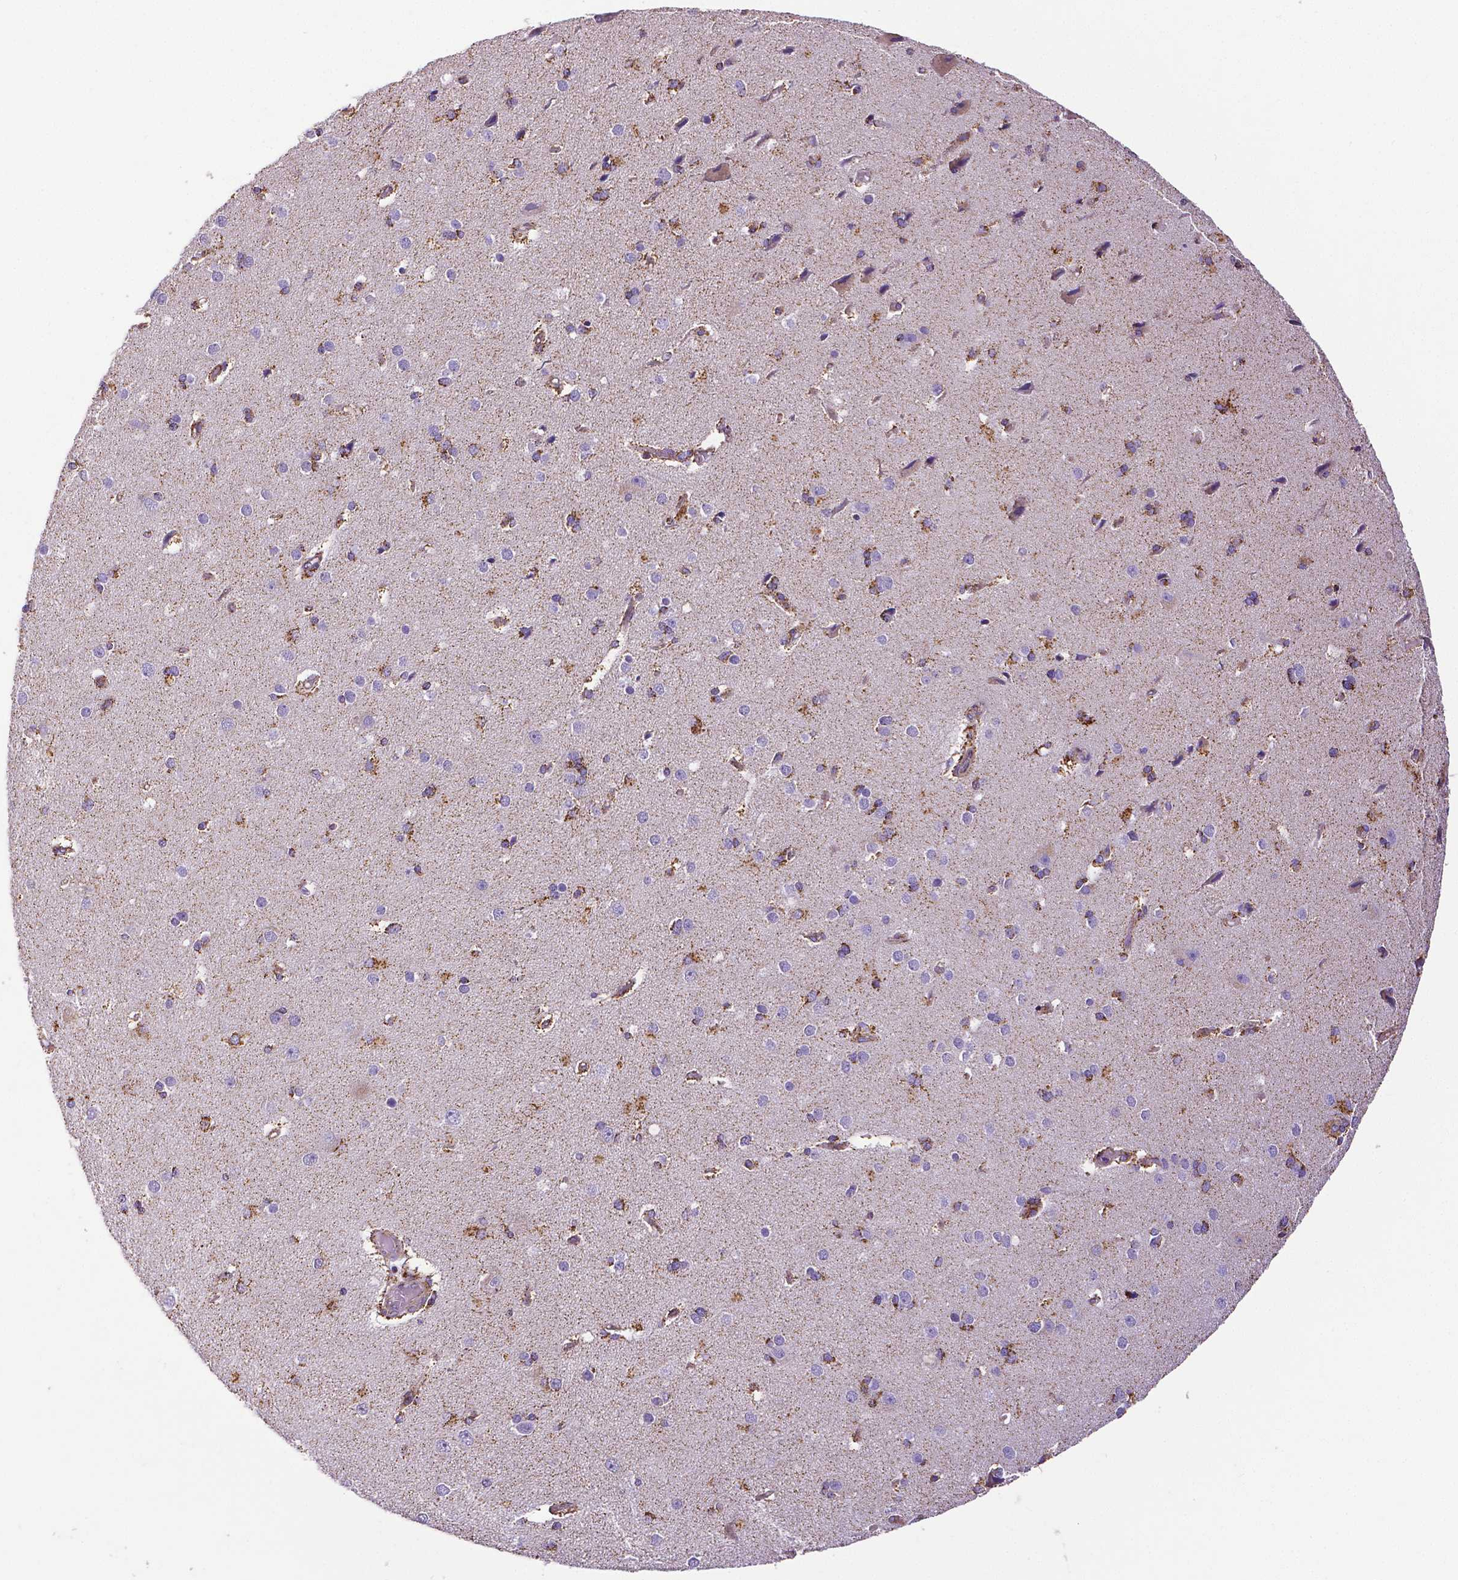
{"staining": {"intensity": "moderate", "quantity": ">75%", "location": "cytoplasmic/membranous"}, "tissue": "cerebral cortex", "cell_type": "Endothelial cells", "image_type": "normal", "snomed": [{"axis": "morphology", "description": "Normal tissue, NOS"}, {"axis": "morphology", "description": "Glioma, malignant, High grade"}, {"axis": "topography", "description": "Cerebral cortex"}], "caption": "IHC of unremarkable human cerebral cortex demonstrates medium levels of moderate cytoplasmic/membranous staining in approximately >75% of endothelial cells.", "gene": "MACC1", "patient": {"sex": "male", "age": 71}}